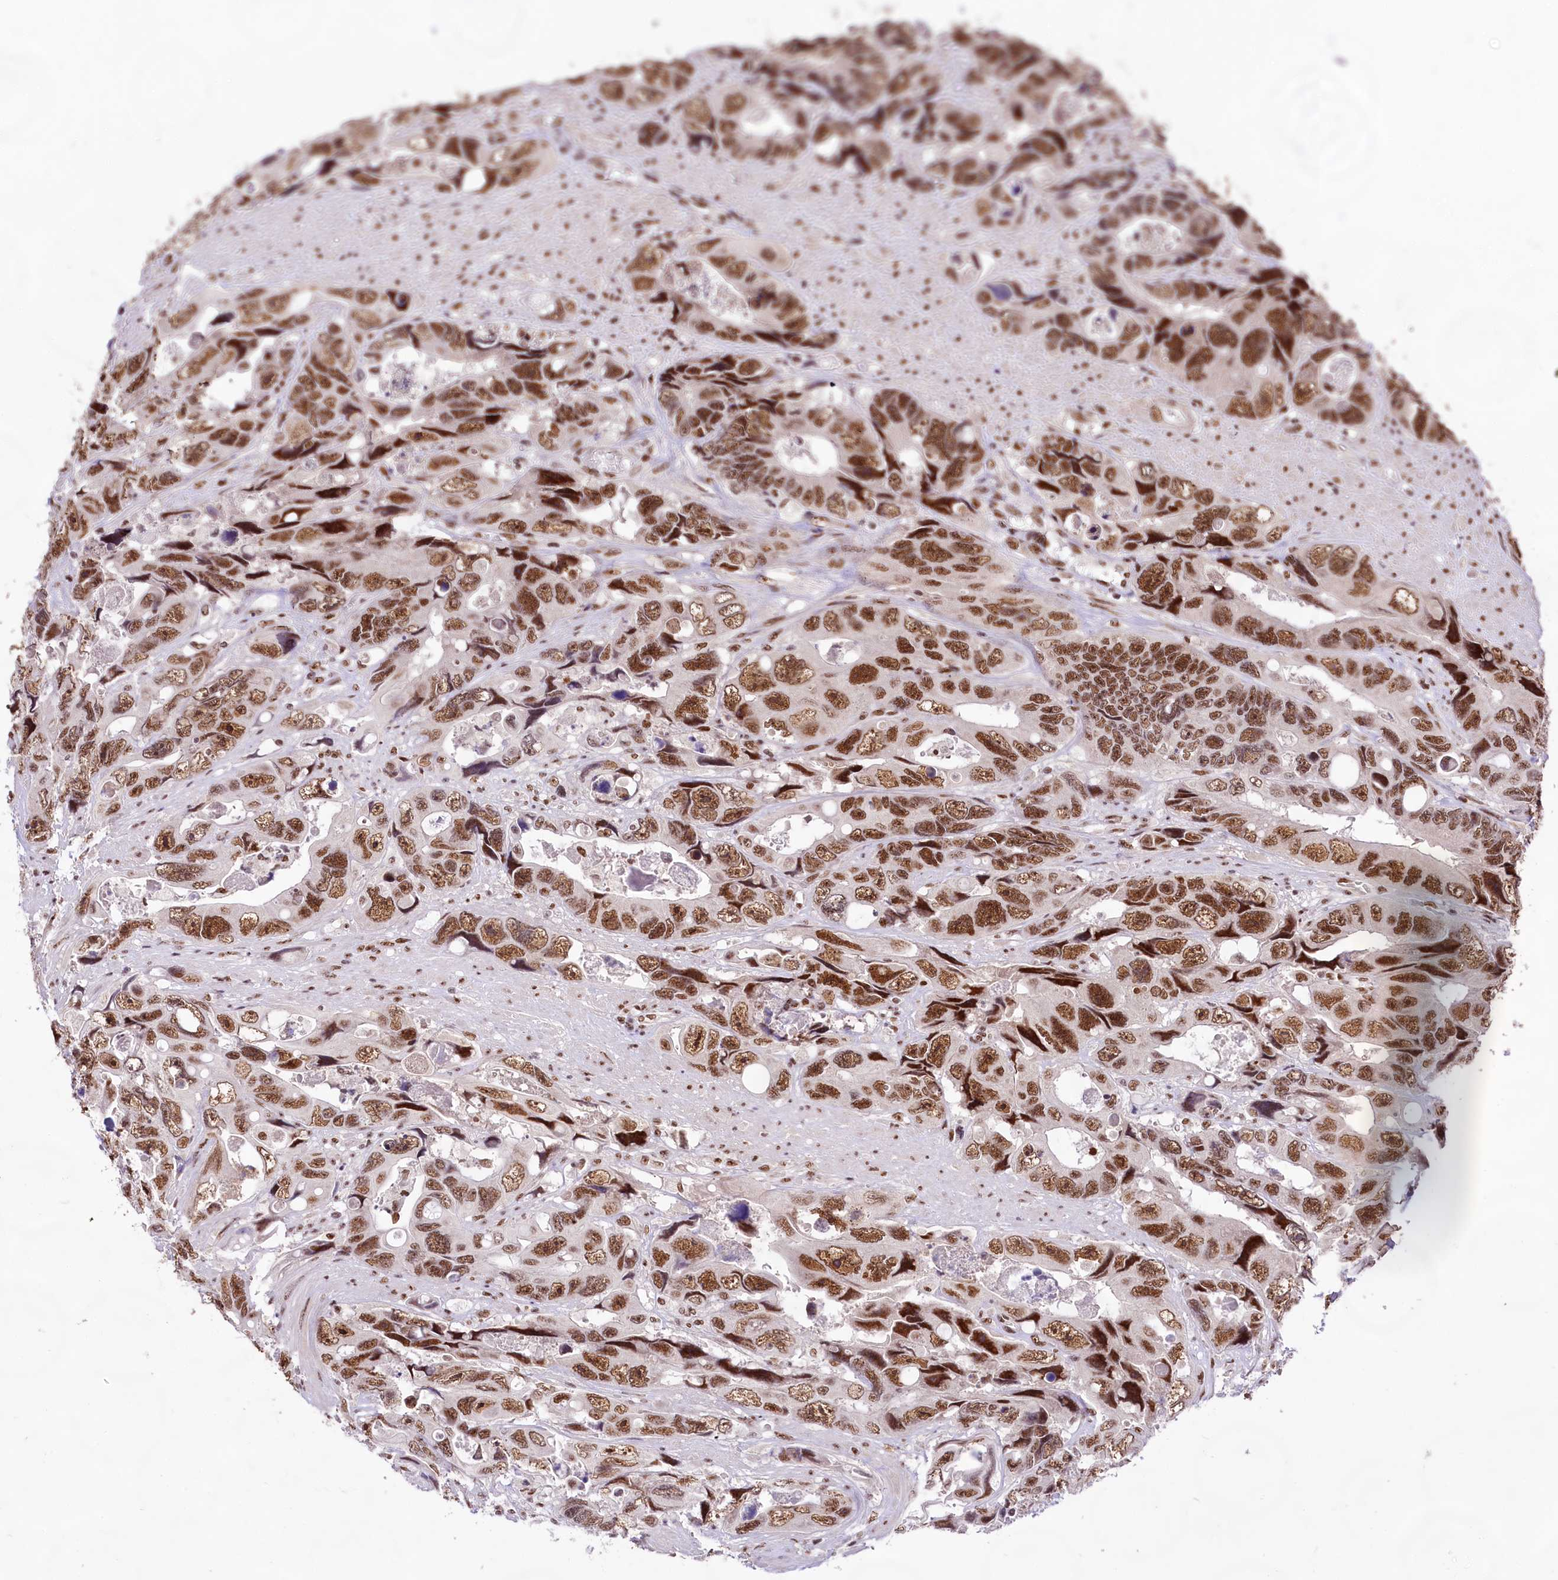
{"staining": {"intensity": "moderate", "quantity": ">75%", "location": "nuclear"}, "tissue": "colorectal cancer", "cell_type": "Tumor cells", "image_type": "cancer", "snomed": [{"axis": "morphology", "description": "Adenocarcinoma, NOS"}, {"axis": "topography", "description": "Rectum"}], "caption": "IHC of human colorectal cancer exhibits medium levels of moderate nuclear positivity in about >75% of tumor cells.", "gene": "HIRA", "patient": {"sex": "male", "age": 57}}